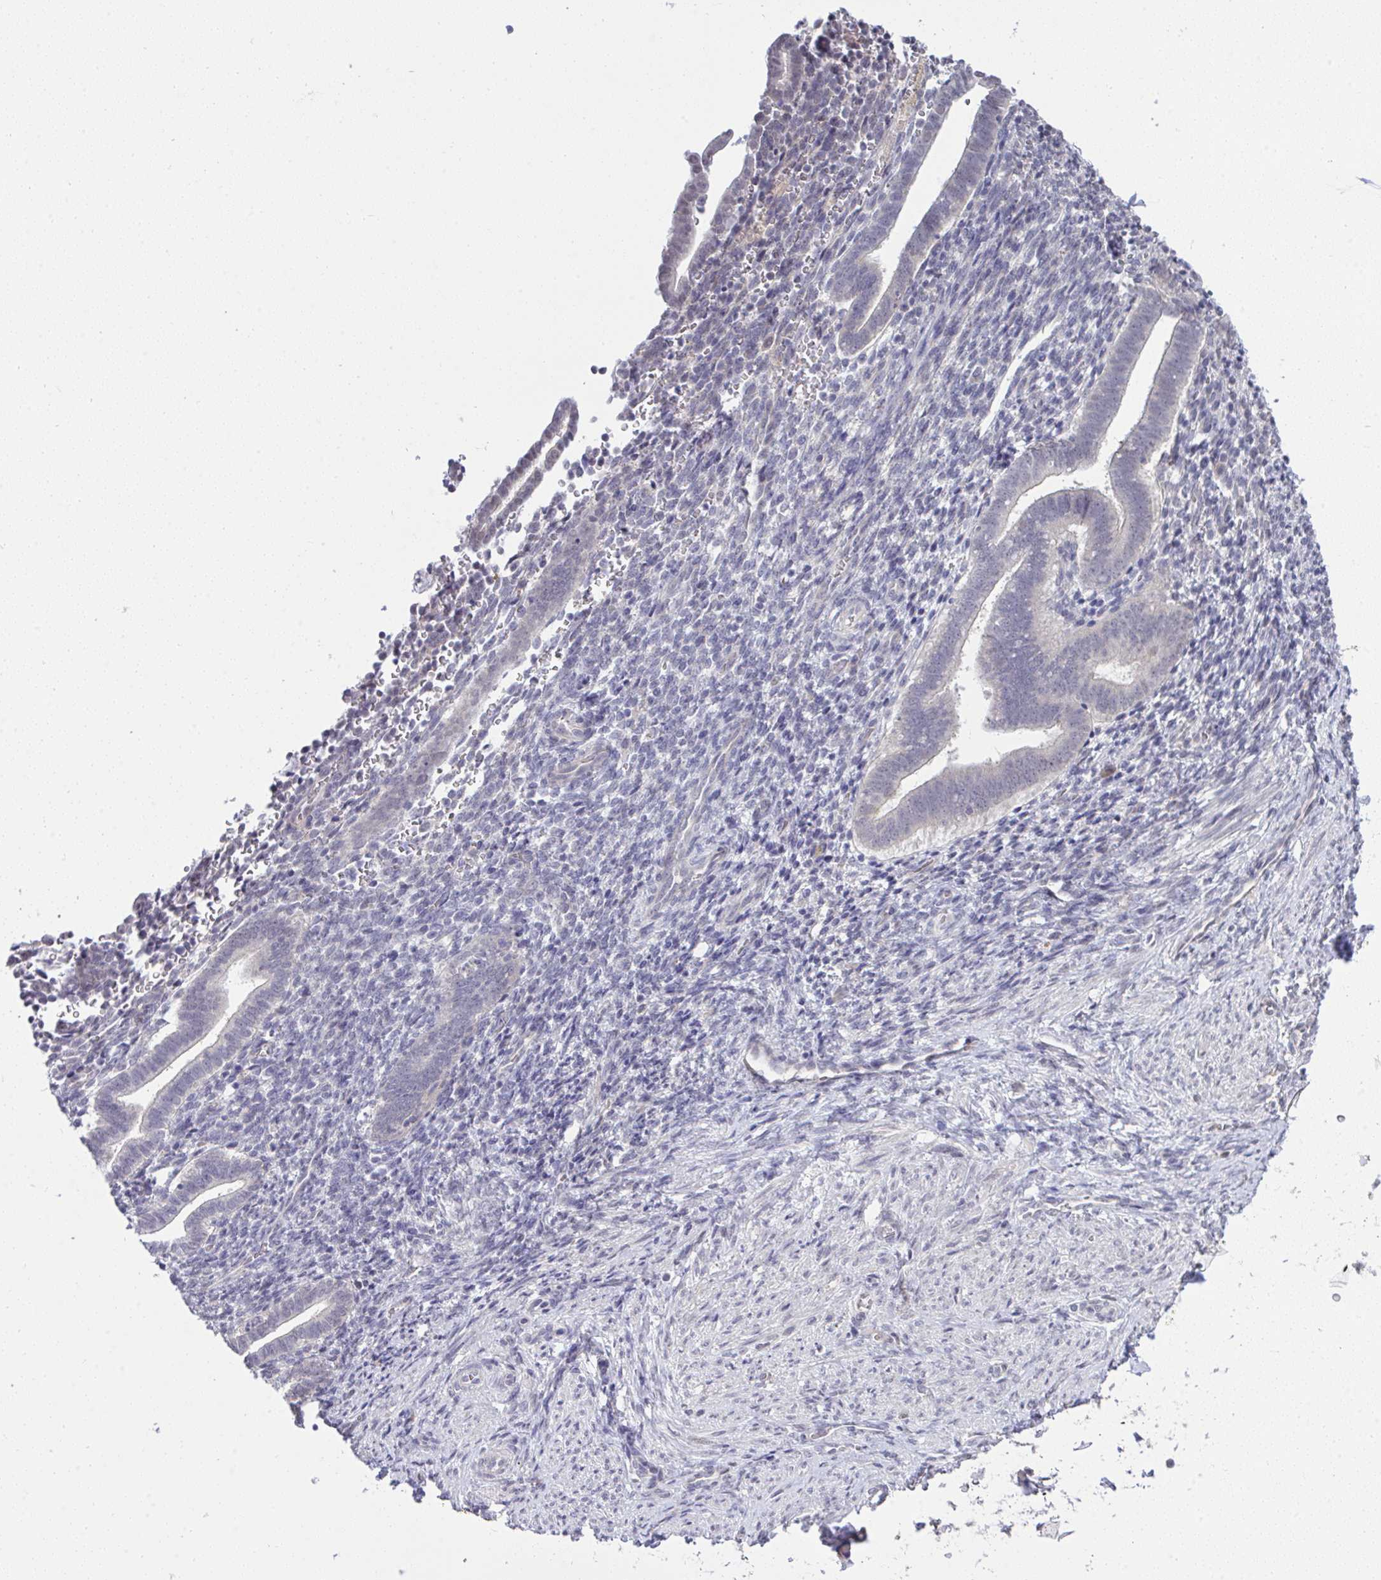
{"staining": {"intensity": "negative", "quantity": "none", "location": "none"}, "tissue": "endometrium", "cell_type": "Cells in endometrial stroma", "image_type": "normal", "snomed": [{"axis": "morphology", "description": "Normal tissue, NOS"}, {"axis": "topography", "description": "Endometrium"}], "caption": "A high-resolution histopathology image shows IHC staining of benign endometrium, which exhibits no significant positivity in cells in endometrial stroma.", "gene": "C9orf64", "patient": {"sex": "female", "age": 34}}